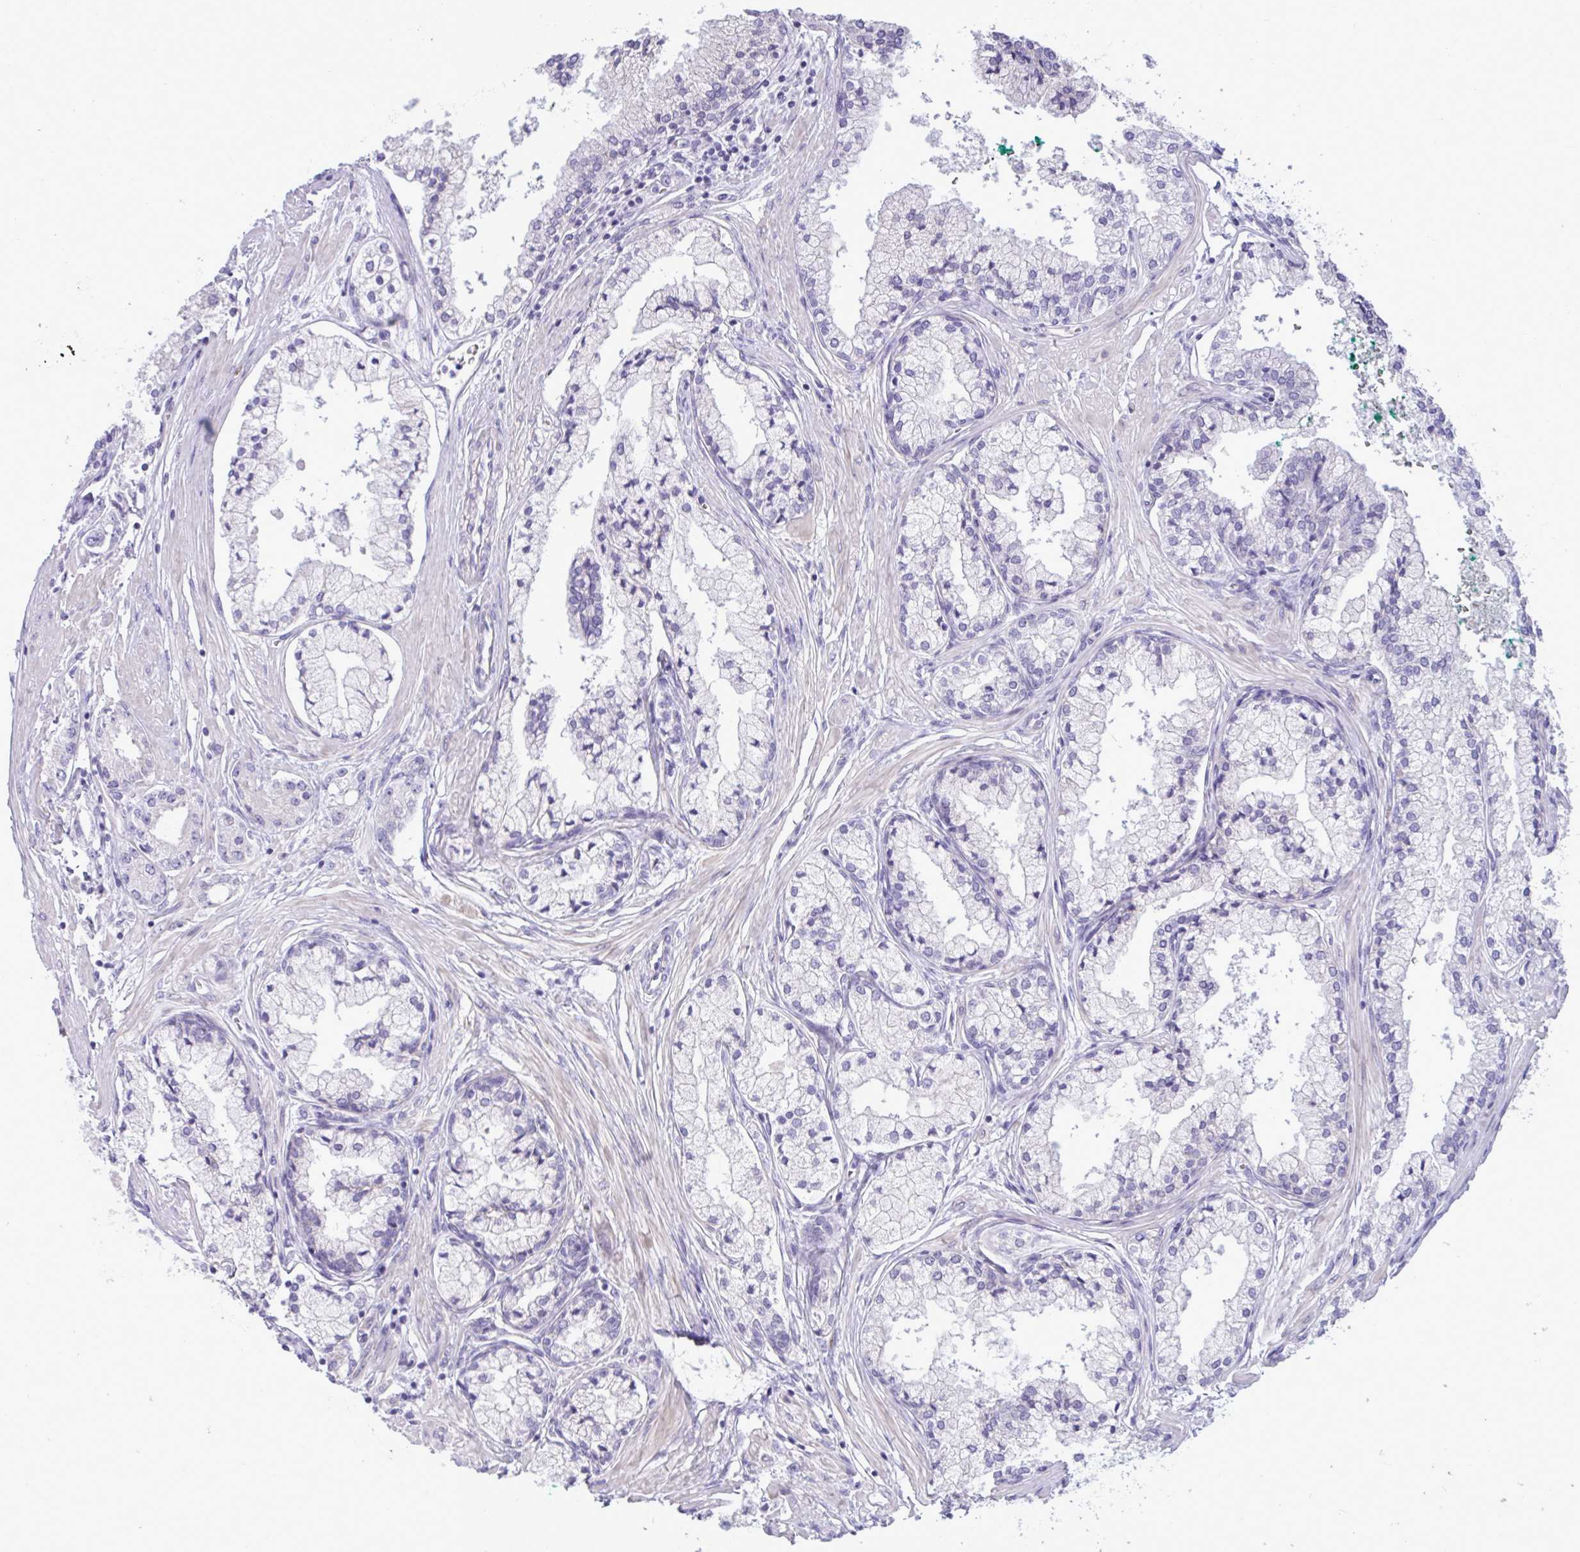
{"staining": {"intensity": "negative", "quantity": "none", "location": "none"}, "tissue": "prostate cancer", "cell_type": "Tumor cells", "image_type": "cancer", "snomed": [{"axis": "morphology", "description": "Adenocarcinoma, High grade"}, {"axis": "topography", "description": "Prostate"}], "caption": "High magnification brightfield microscopy of adenocarcinoma (high-grade) (prostate) stained with DAB (brown) and counterstained with hematoxylin (blue): tumor cells show no significant positivity.", "gene": "SPAG1", "patient": {"sex": "male", "age": 66}}